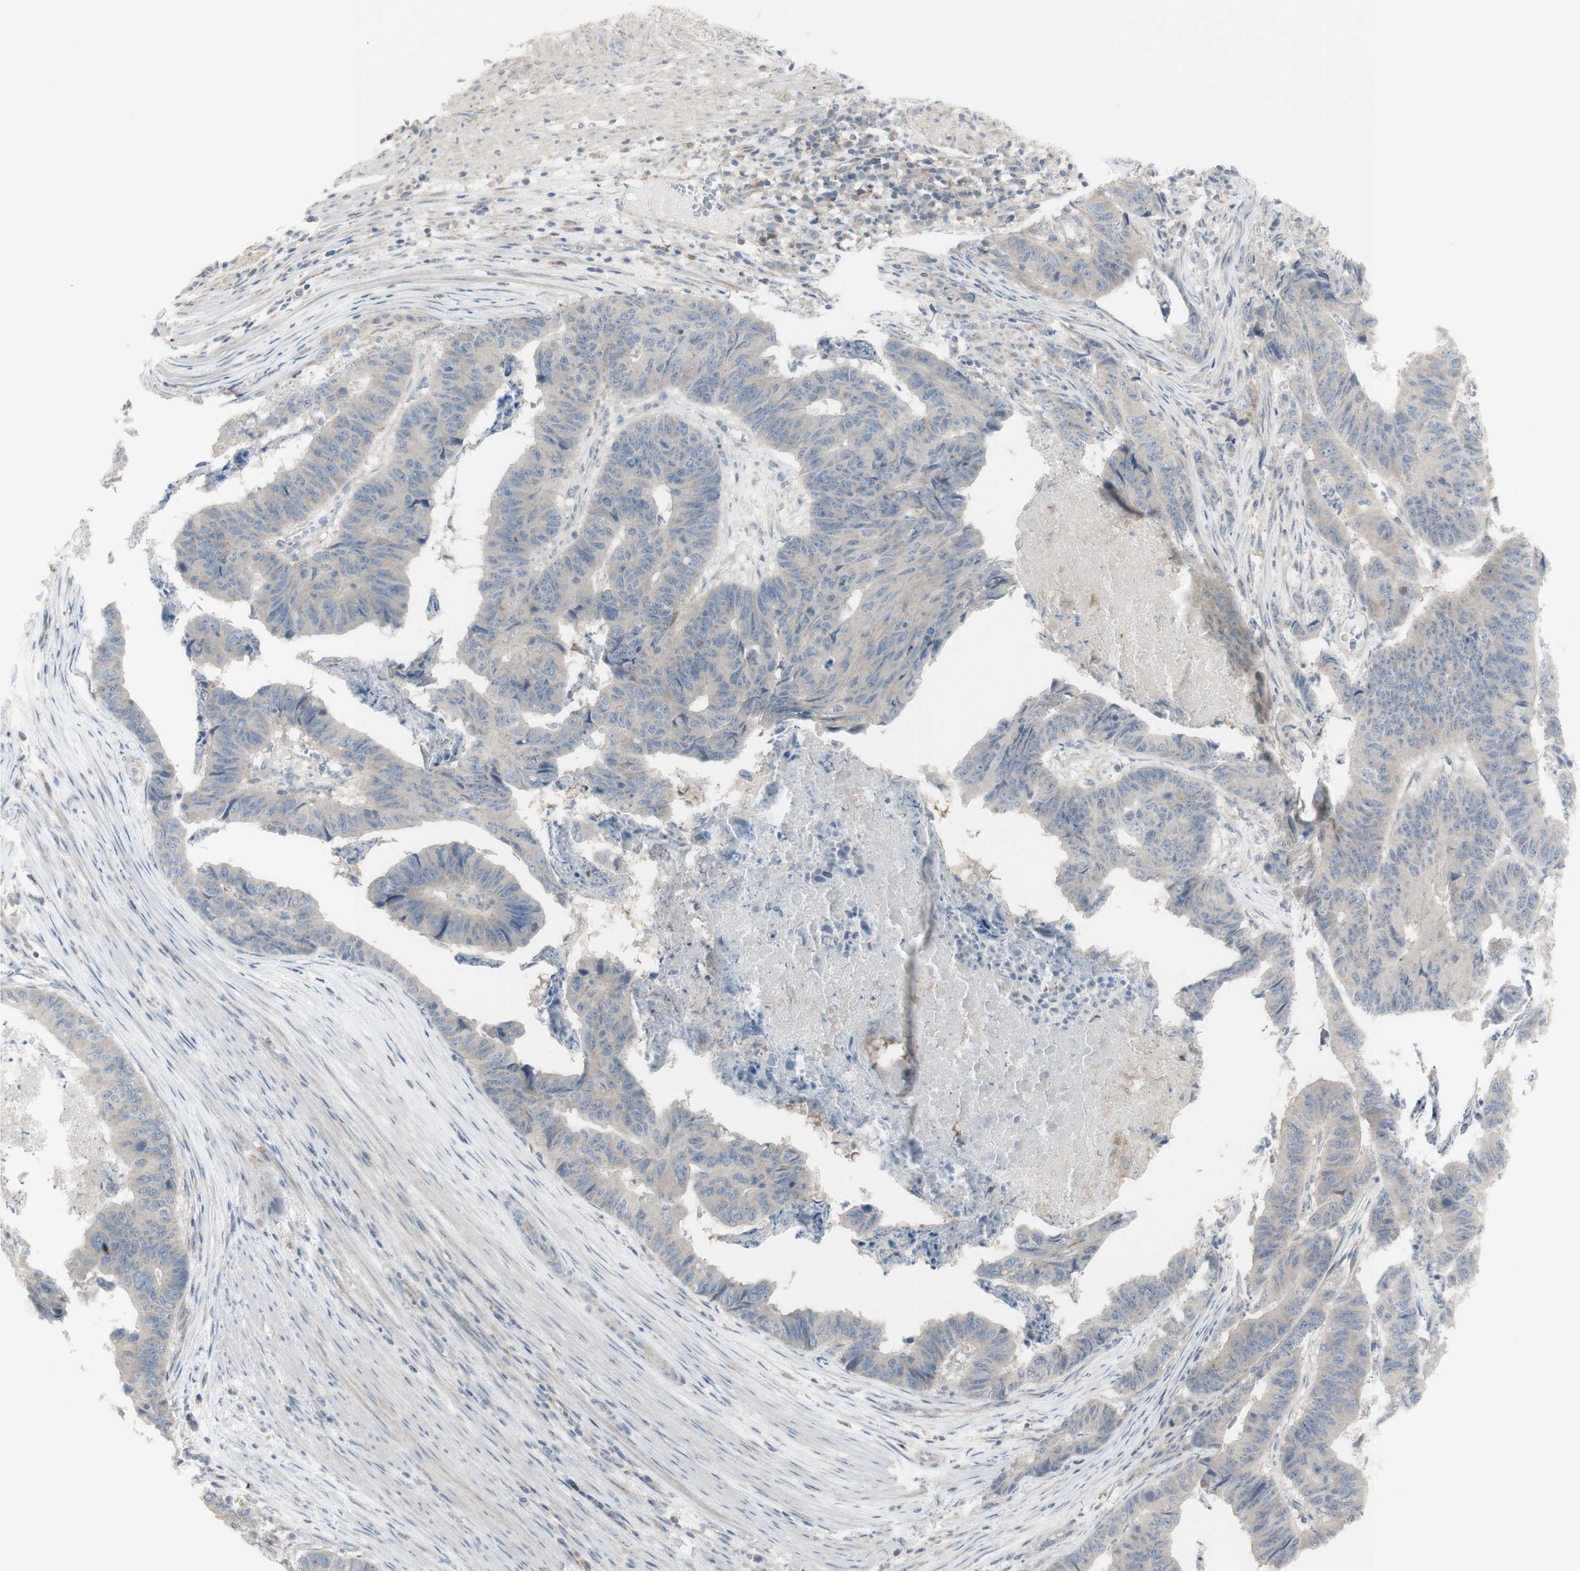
{"staining": {"intensity": "negative", "quantity": "none", "location": "none"}, "tissue": "stomach cancer", "cell_type": "Tumor cells", "image_type": "cancer", "snomed": [{"axis": "morphology", "description": "Adenocarcinoma, NOS"}, {"axis": "topography", "description": "Stomach, lower"}], "caption": "This is an immunohistochemistry micrograph of human adenocarcinoma (stomach). There is no staining in tumor cells.", "gene": "C3orf52", "patient": {"sex": "male", "age": 77}}